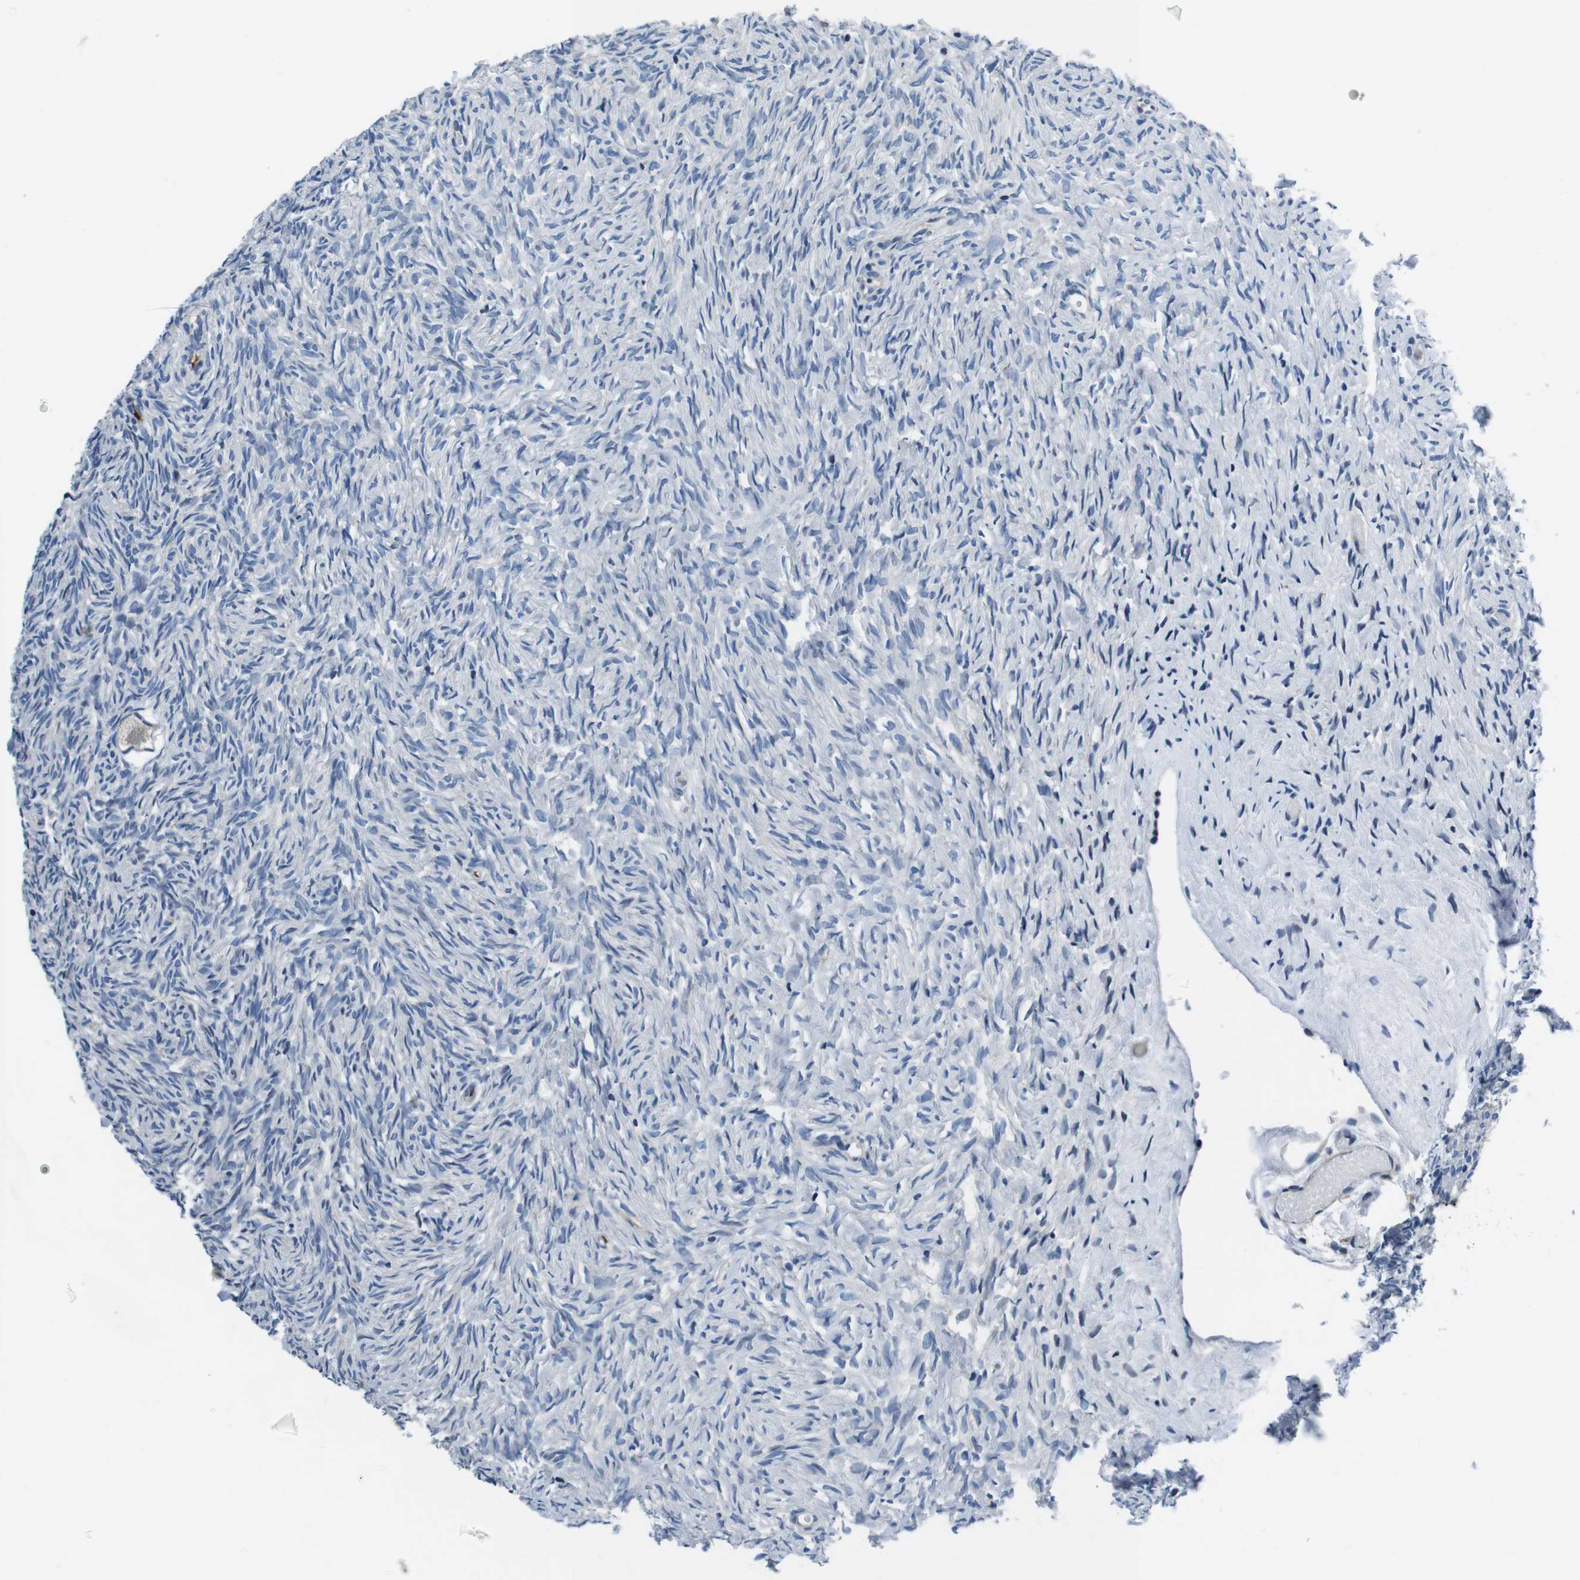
{"staining": {"intensity": "negative", "quantity": "none", "location": "none"}, "tissue": "ovary", "cell_type": "Follicle cells", "image_type": "normal", "snomed": [{"axis": "morphology", "description": "Normal tissue, NOS"}, {"axis": "topography", "description": "Ovary"}], "caption": "Immunohistochemistry histopathology image of normal ovary stained for a protein (brown), which shows no expression in follicle cells.", "gene": "KCNJ5", "patient": {"sex": "female", "age": 35}}